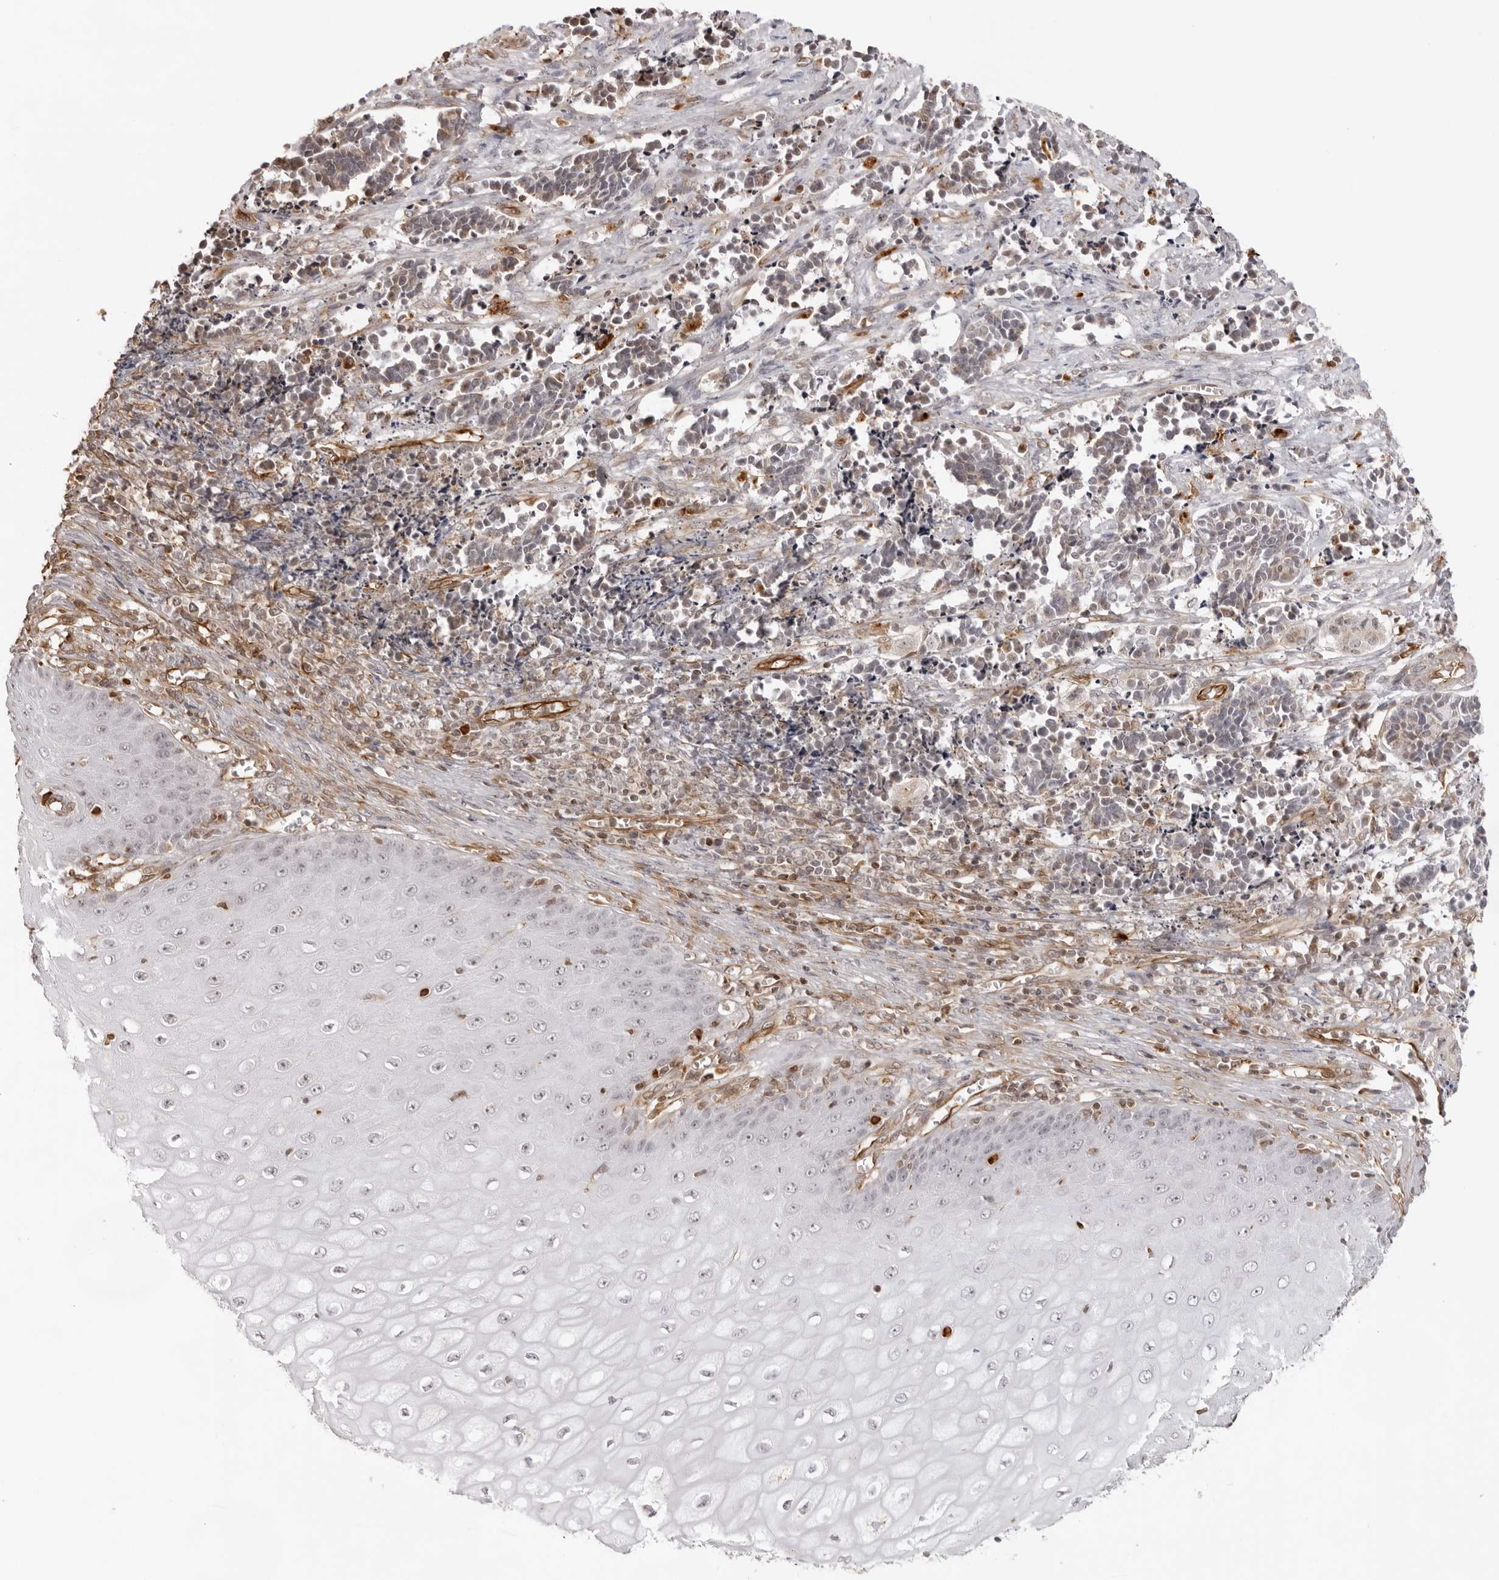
{"staining": {"intensity": "negative", "quantity": "none", "location": "none"}, "tissue": "cervical cancer", "cell_type": "Tumor cells", "image_type": "cancer", "snomed": [{"axis": "morphology", "description": "Normal tissue, NOS"}, {"axis": "morphology", "description": "Squamous cell carcinoma, NOS"}, {"axis": "topography", "description": "Cervix"}], "caption": "Protein analysis of squamous cell carcinoma (cervical) shows no significant expression in tumor cells.", "gene": "DYNLT5", "patient": {"sex": "female", "age": 35}}